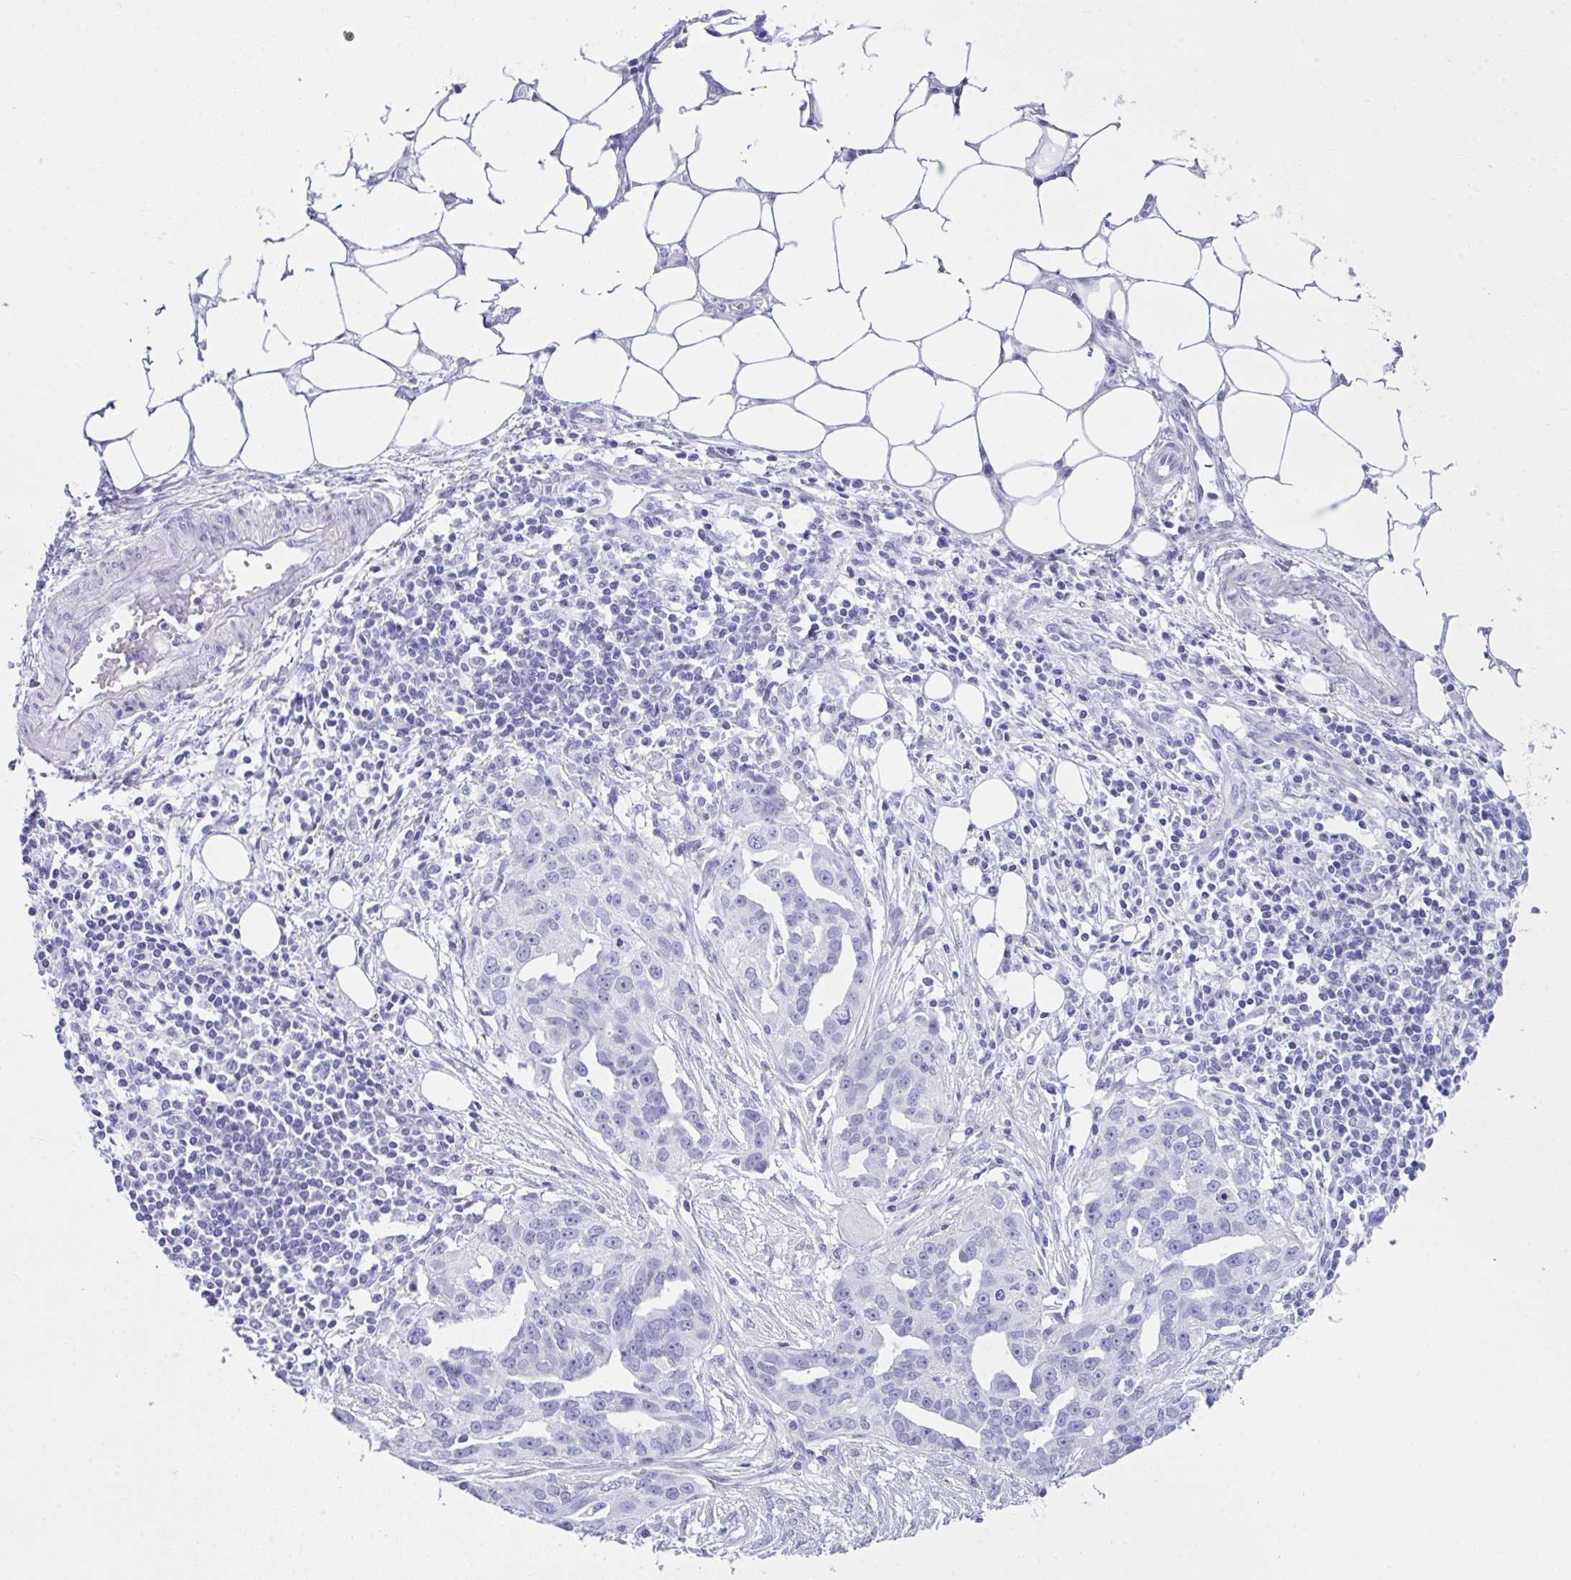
{"staining": {"intensity": "negative", "quantity": "none", "location": "none"}, "tissue": "ovarian cancer", "cell_type": "Tumor cells", "image_type": "cancer", "snomed": [{"axis": "morphology", "description": "Carcinoma, endometroid"}, {"axis": "morphology", "description": "Cystadenocarcinoma, serous, NOS"}, {"axis": "topography", "description": "Ovary"}], "caption": "High magnification brightfield microscopy of ovarian cancer stained with DAB (3,3'-diaminobenzidine) (brown) and counterstained with hematoxylin (blue): tumor cells show no significant expression.", "gene": "LGALS4", "patient": {"sex": "female", "age": 45}}